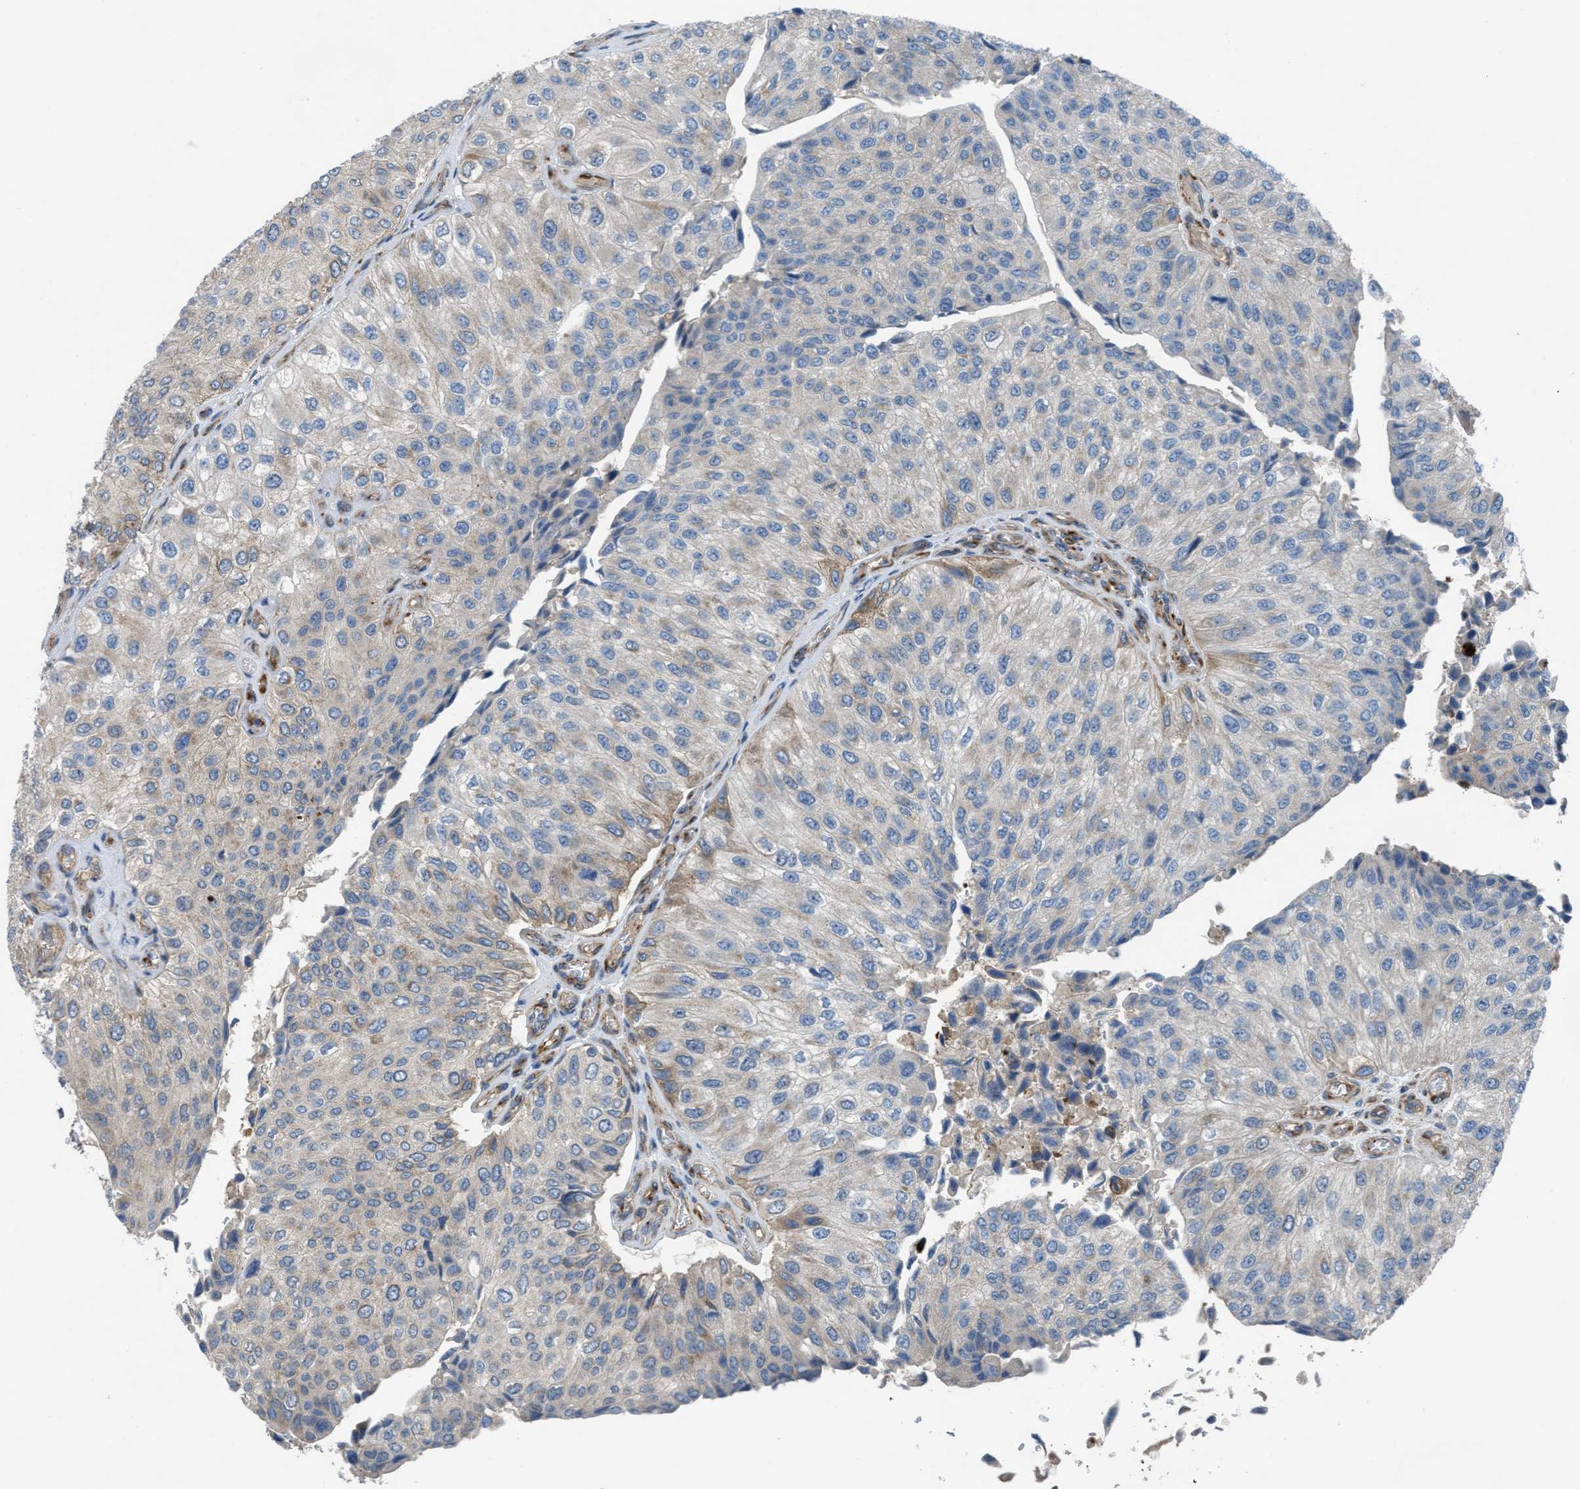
{"staining": {"intensity": "weak", "quantity": "<25%", "location": "cytoplasmic/membranous"}, "tissue": "urothelial cancer", "cell_type": "Tumor cells", "image_type": "cancer", "snomed": [{"axis": "morphology", "description": "Urothelial carcinoma, High grade"}, {"axis": "topography", "description": "Urinary bladder"}], "caption": "Urothelial carcinoma (high-grade) stained for a protein using IHC exhibits no staining tumor cells.", "gene": "SLC6A9", "patient": {"sex": "male", "age": 61}}